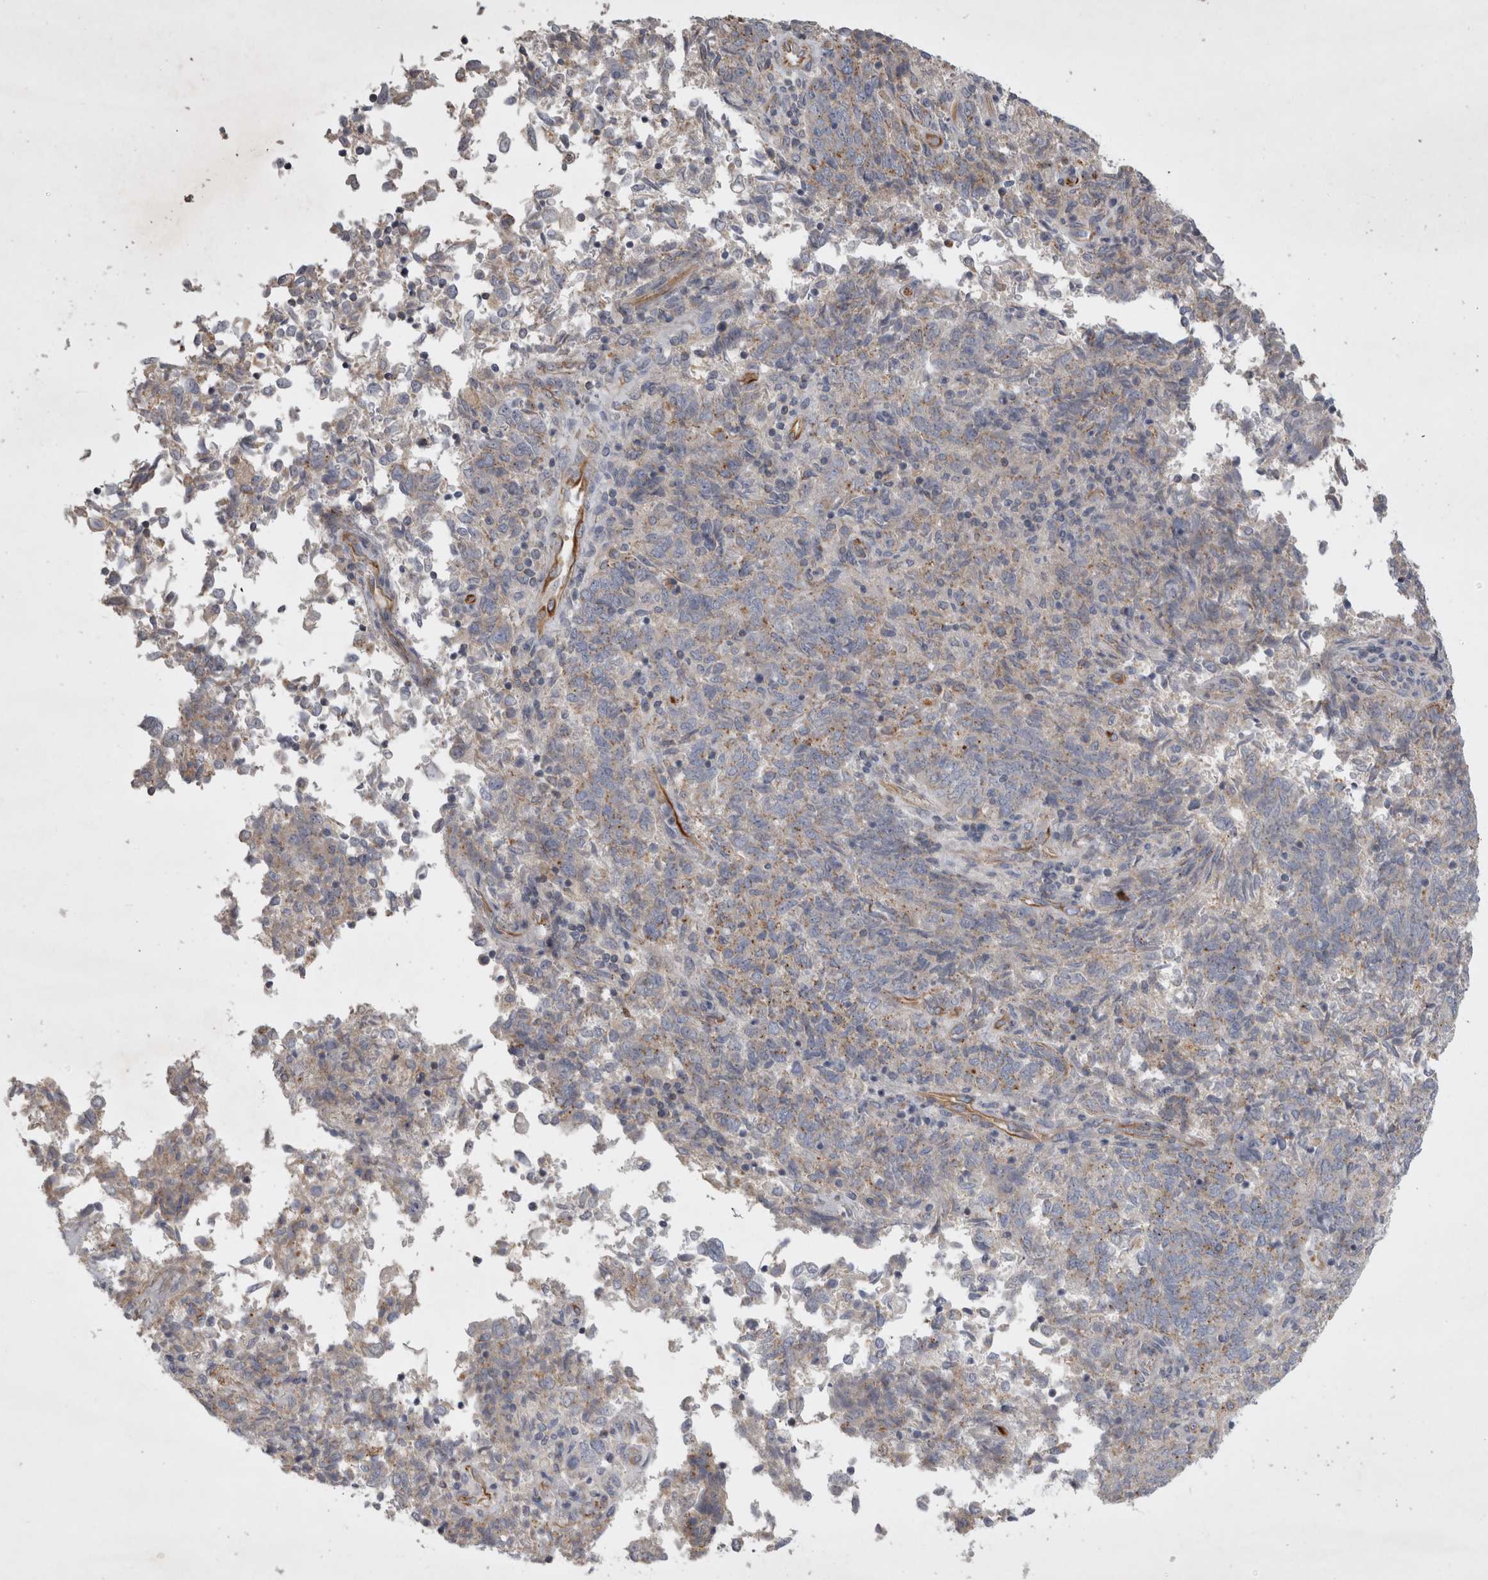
{"staining": {"intensity": "weak", "quantity": "25%-75%", "location": "cytoplasmic/membranous"}, "tissue": "endometrial cancer", "cell_type": "Tumor cells", "image_type": "cancer", "snomed": [{"axis": "morphology", "description": "Adenocarcinoma, NOS"}, {"axis": "topography", "description": "Endometrium"}], "caption": "Weak cytoplasmic/membranous protein staining is present in approximately 25%-75% of tumor cells in endometrial cancer. (IHC, brightfield microscopy, high magnification).", "gene": "STRADB", "patient": {"sex": "female", "age": 80}}